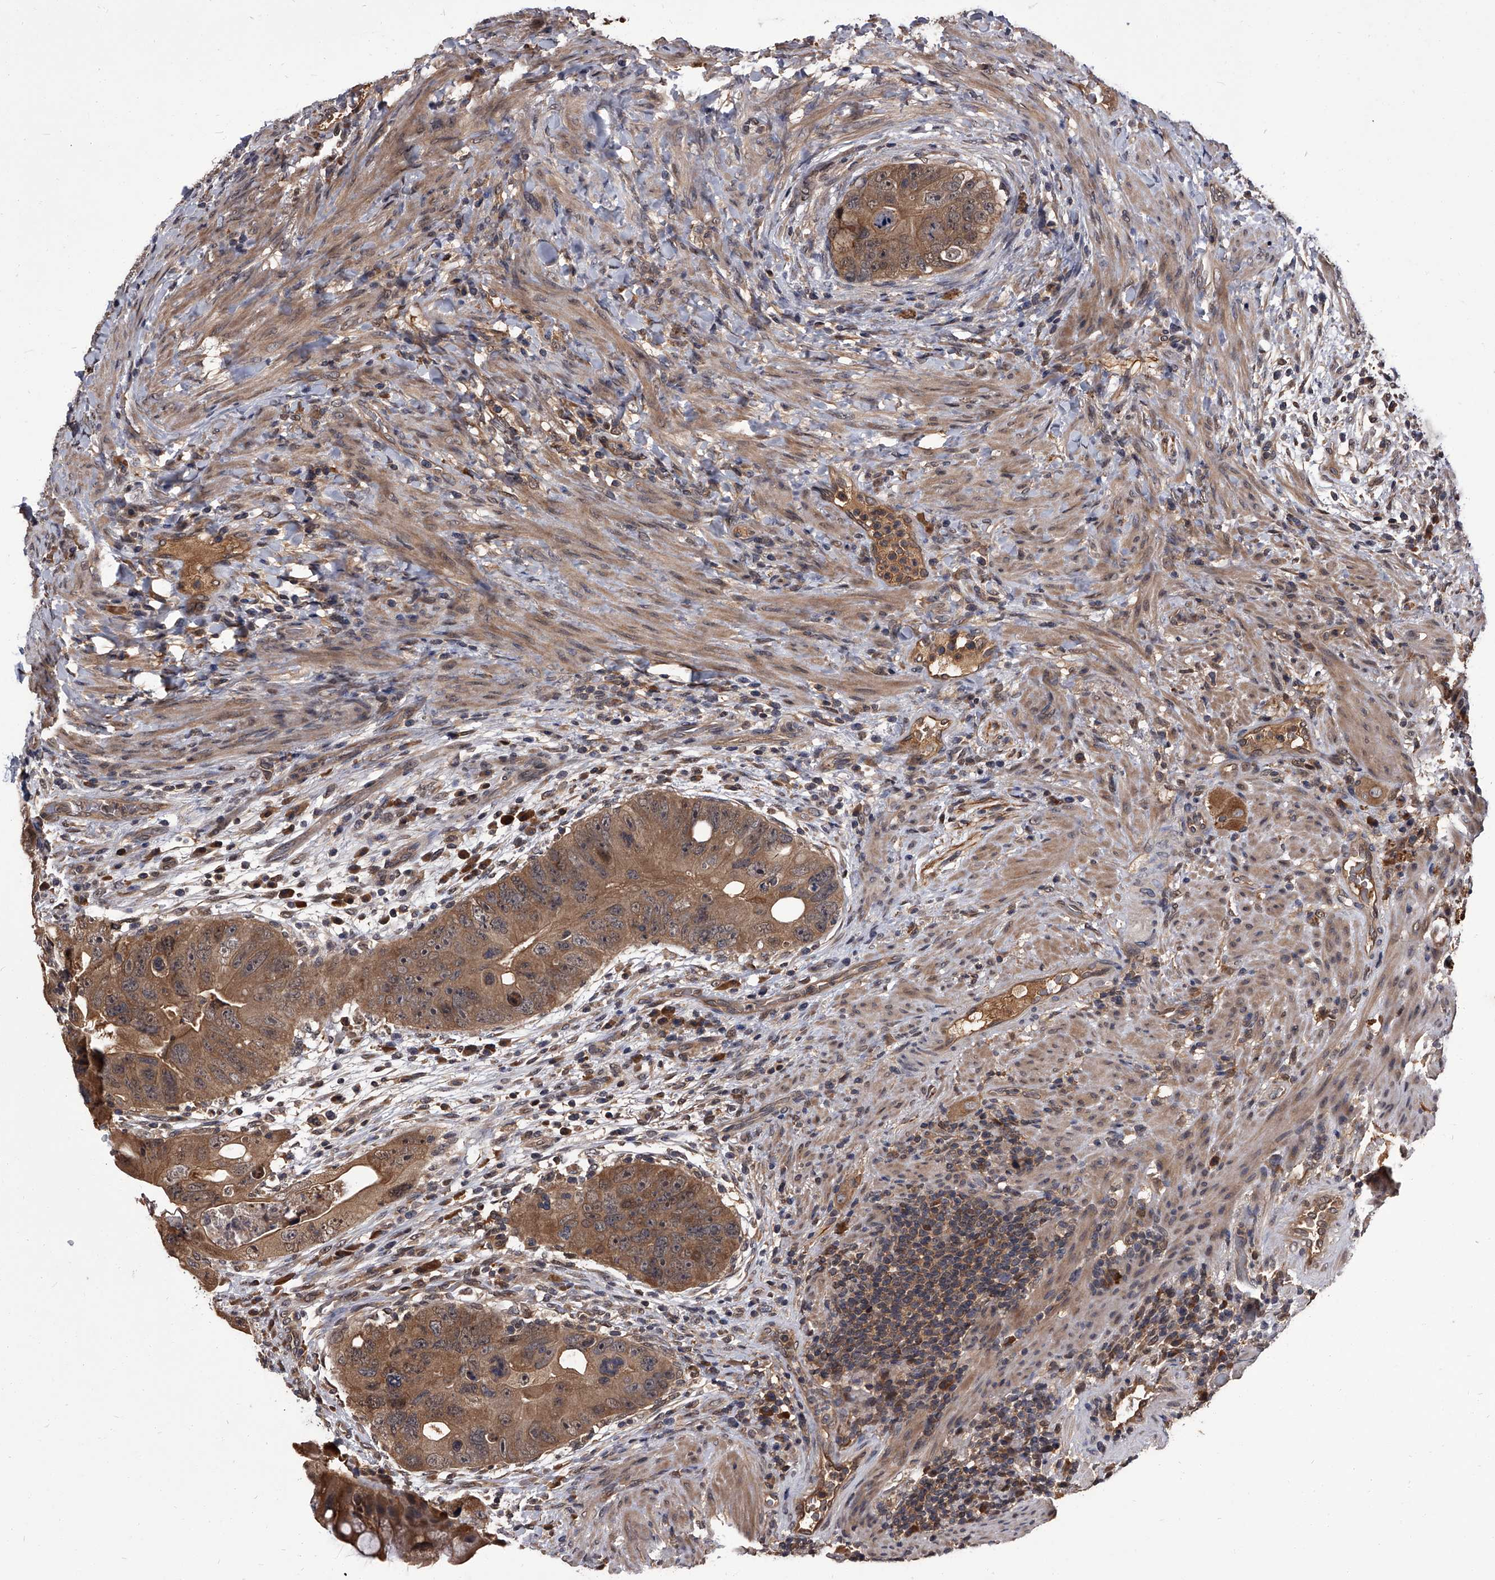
{"staining": {"intensity": "moderate", "quantity": ">75%", "location": "cytoplasmic/membranous"}, "tissue": "colorectal cancer", "cell_type": "Tumor cells", "image_type": "cancer", "snomed": [{"axis": "morphology", "description": "Adenocarcinoma, NOS"}, {"axis": "topography", "description": "Rectum"}], "caption": "Adenocarcinoma (colorectal) stained with a protein marker reveals moderate staining in tumor cells.", "gene": "SLC18B1", "patient": {"sex": "male", "age": 59}}